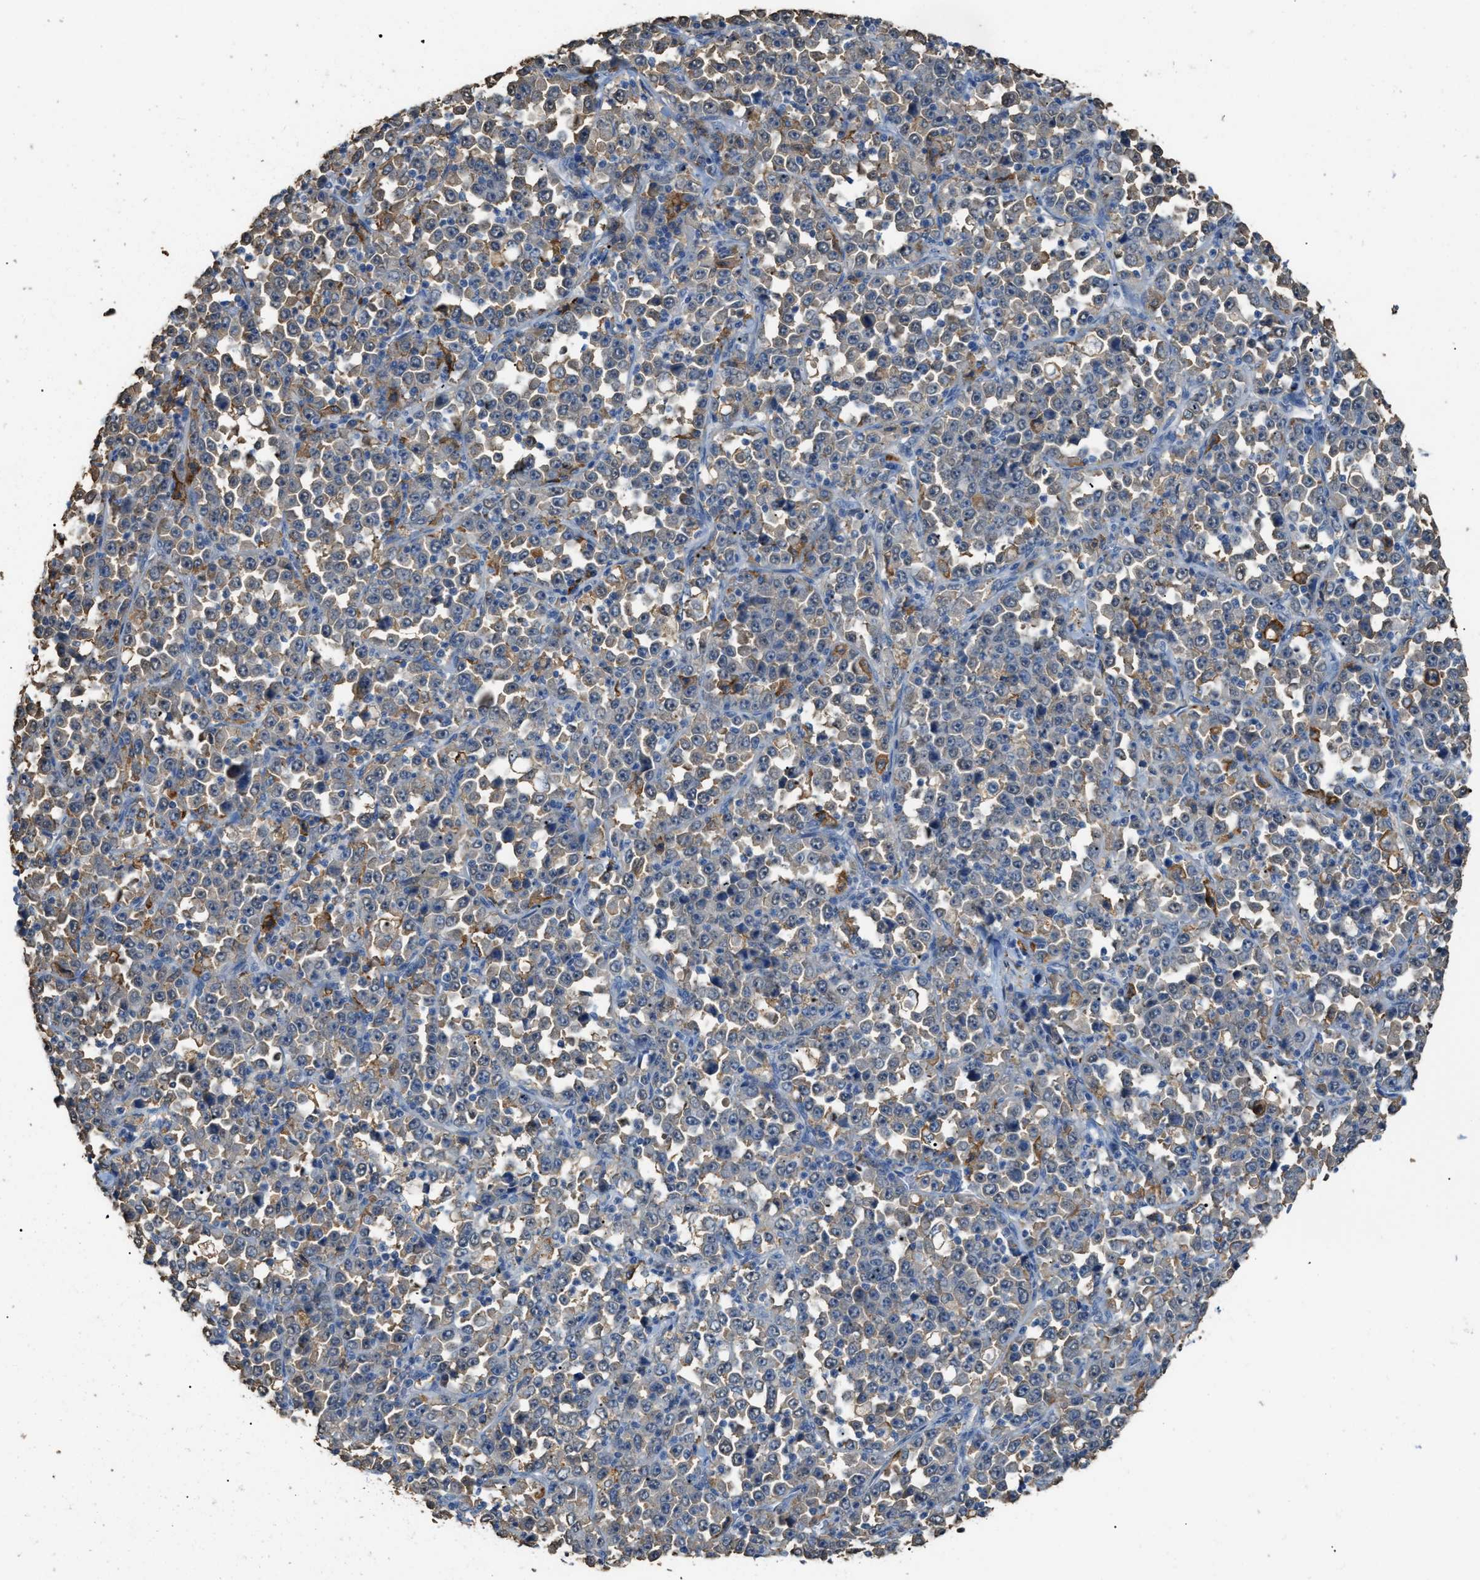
{"staining": {"intensity": "moderate", "quantity": "25%-75%", "location": "cytoplasmic/membranous"}, "tissue": "stomach cancer", "cell_type": "Tumor cells", "image_type": "cancer", "snomed": [{"axis": "morphology", "description": "Normal tissue, NOS"}, {"axis": "morphology", "description": "Adenocarcinoma, NOS"}, {"axis": "topography", "description": "Stomach, upper"}, {"axis": "topography", "description": "Stomach"}], "caption": "Moderate cytoplasmic/membranous staining for a protein is seen in about 25%-75% of tumor cells of stomach cancer (adenocarcinoma) using IHC.", "gene": "GCN1", "patient": {"sex": "male", "age": 59}}